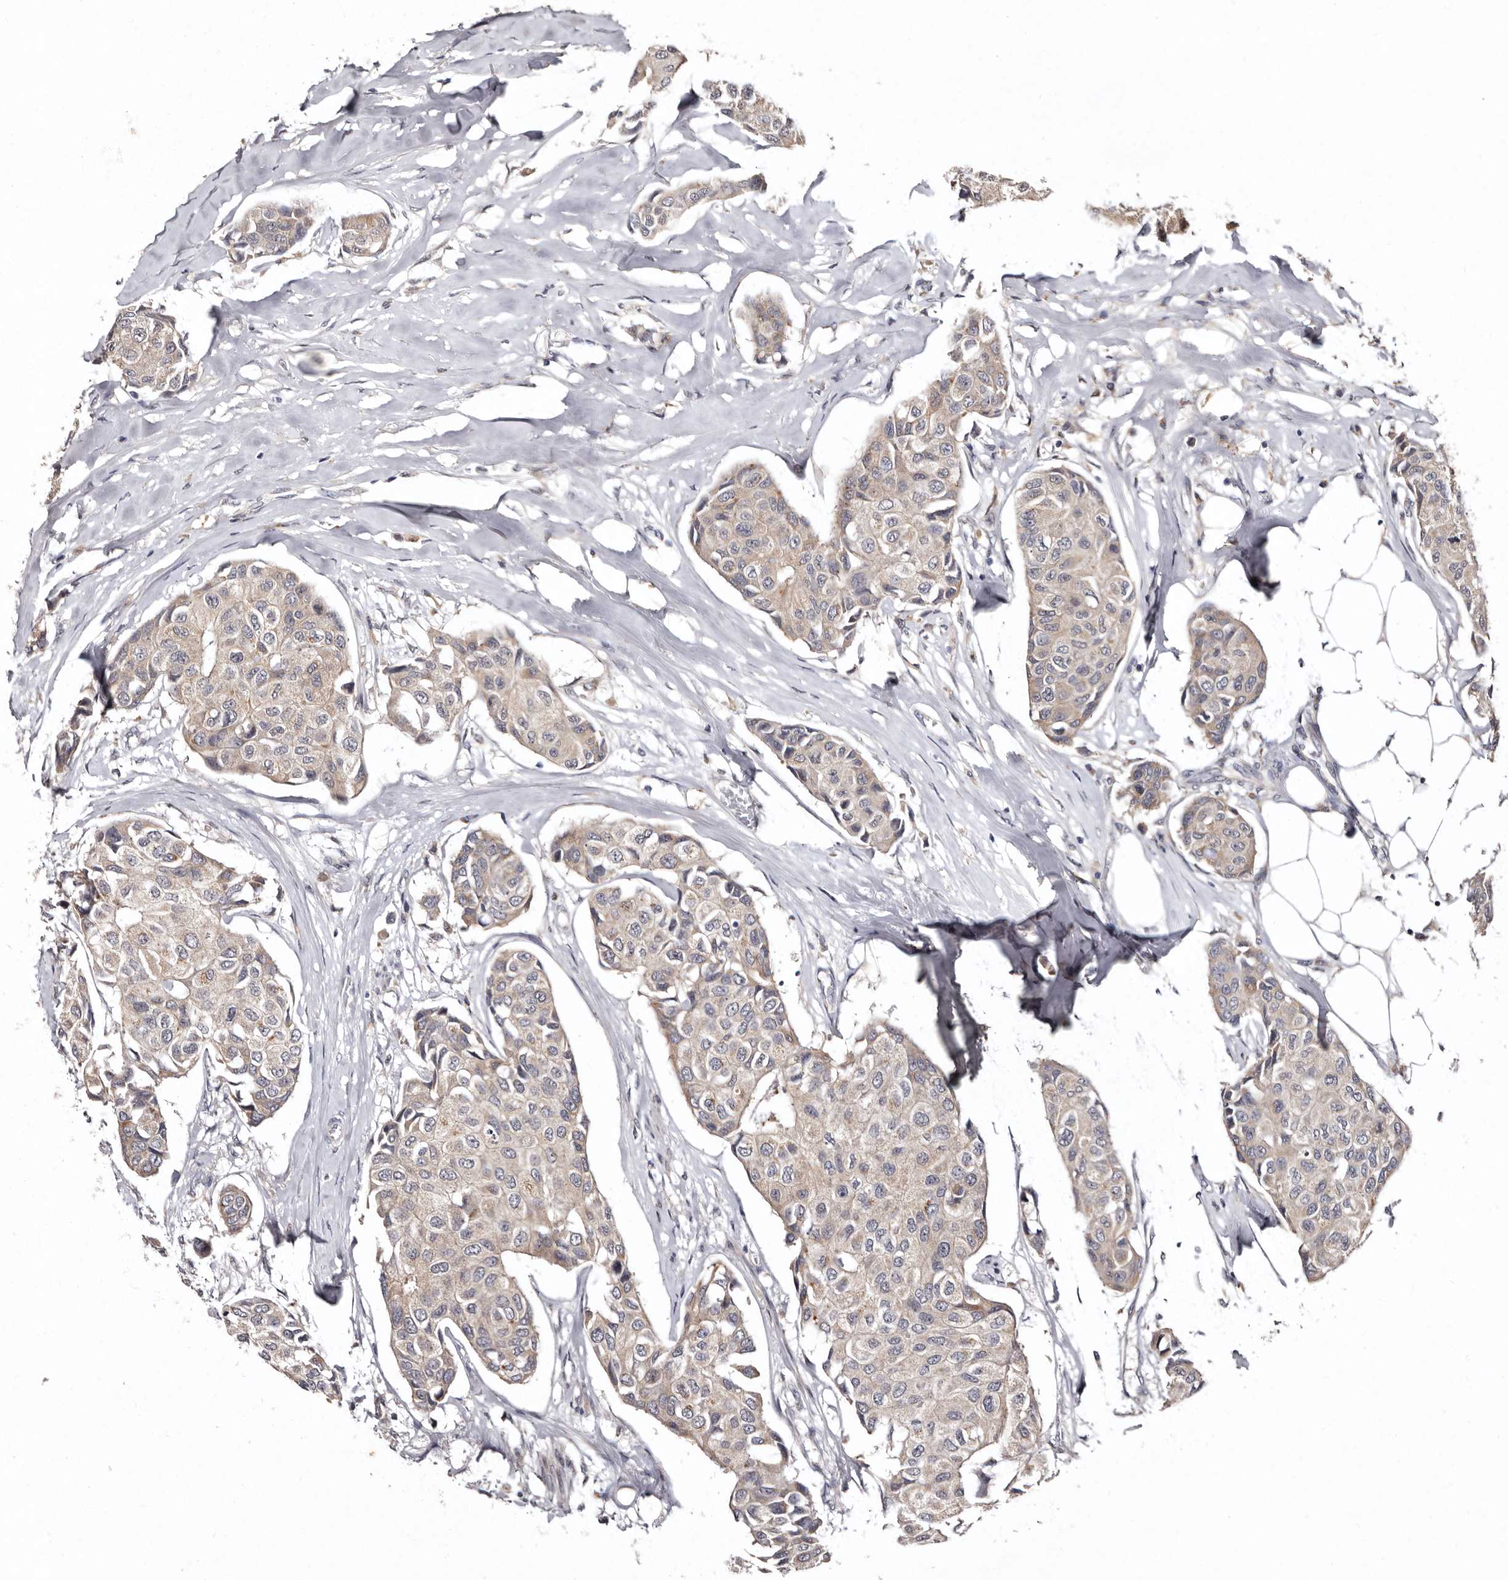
{"staining": {"intensity": "weak", "quantity": "<25%", "location": "cytoplasmic/membranous"}, "tissue": "breast cancer", "cell_type": "Tumor cells", "image_type": "cancer", "snomed": [{"axis": "morphology", "description": "Duct carcinoma"}, {"axis": "topography", "description": "Breast"}], "caption": "This image is of invasive ductal carcinoma (breast) stained with immunohistochemistry (IHC) to label a protein in brown with the nuclei are counter-stained blue. There is no expression in tumor cells.", "gene": "FAM91A1", "patient": {"sex": "female", "age": 80}}